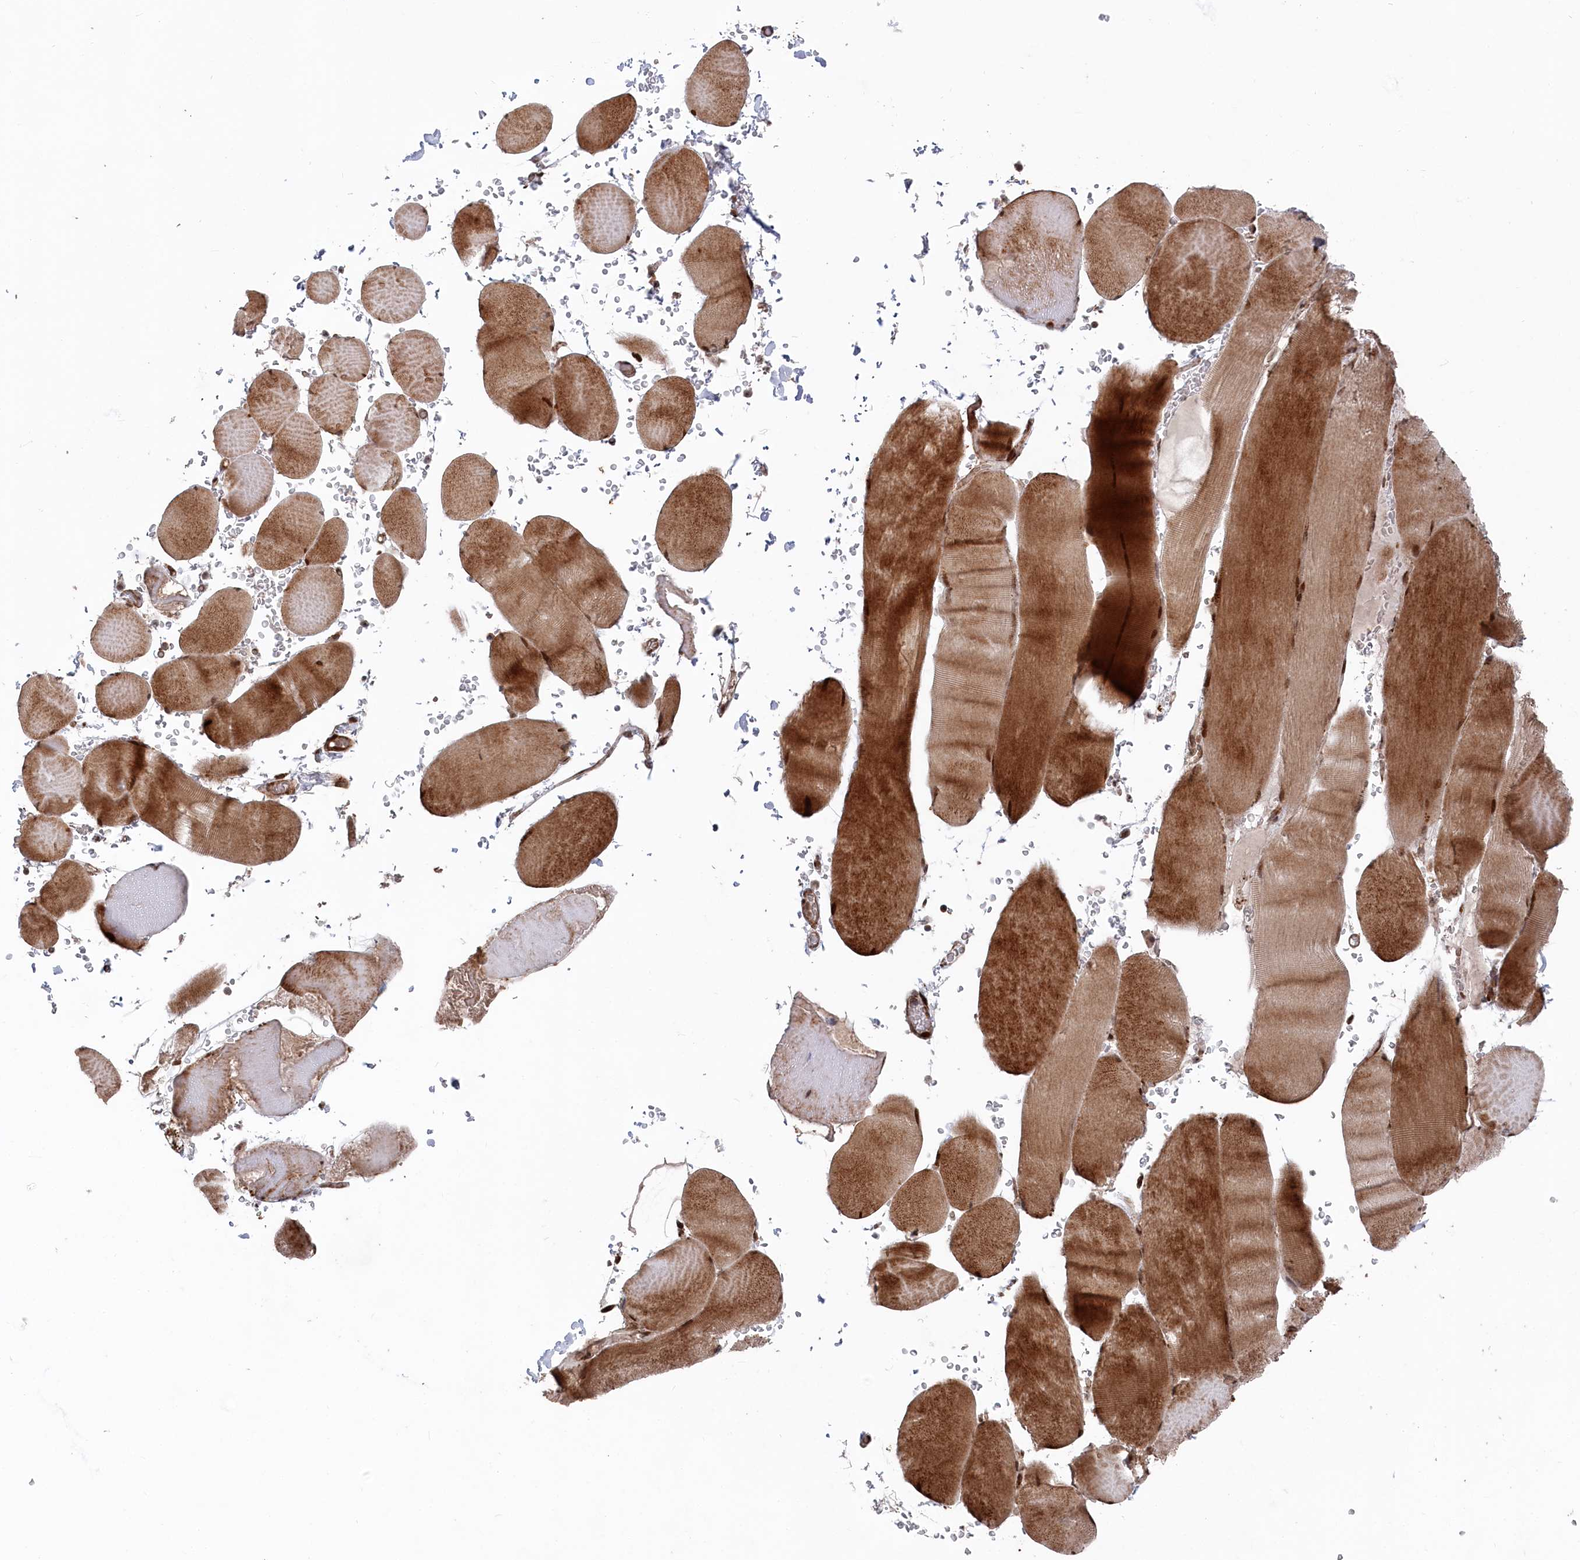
{"staining": {"intensity": "strong", "quantity": ">75%", "location": "cytoplasmic/membranous,nuclear"}, "tissue": "skeletal muscle", "cell_type": "Myocytes", "image_type": "normal", "snomed": [{"axis": "morphology", "description": "Normal tissue, NOS"}, {"axis": "topography", "description": "Skeletal muscle"}, {"axis": "topography", "description": "Head-Neck"}], "caption": "DAB immunohistochemical staining of benign human skeletal muscle displays strong cytoplasmic/membranous,nuclear protein staining in about >75% of myocytes.", "gene": "POLR3A", "patient": {"sex": "male", "age": 66}}